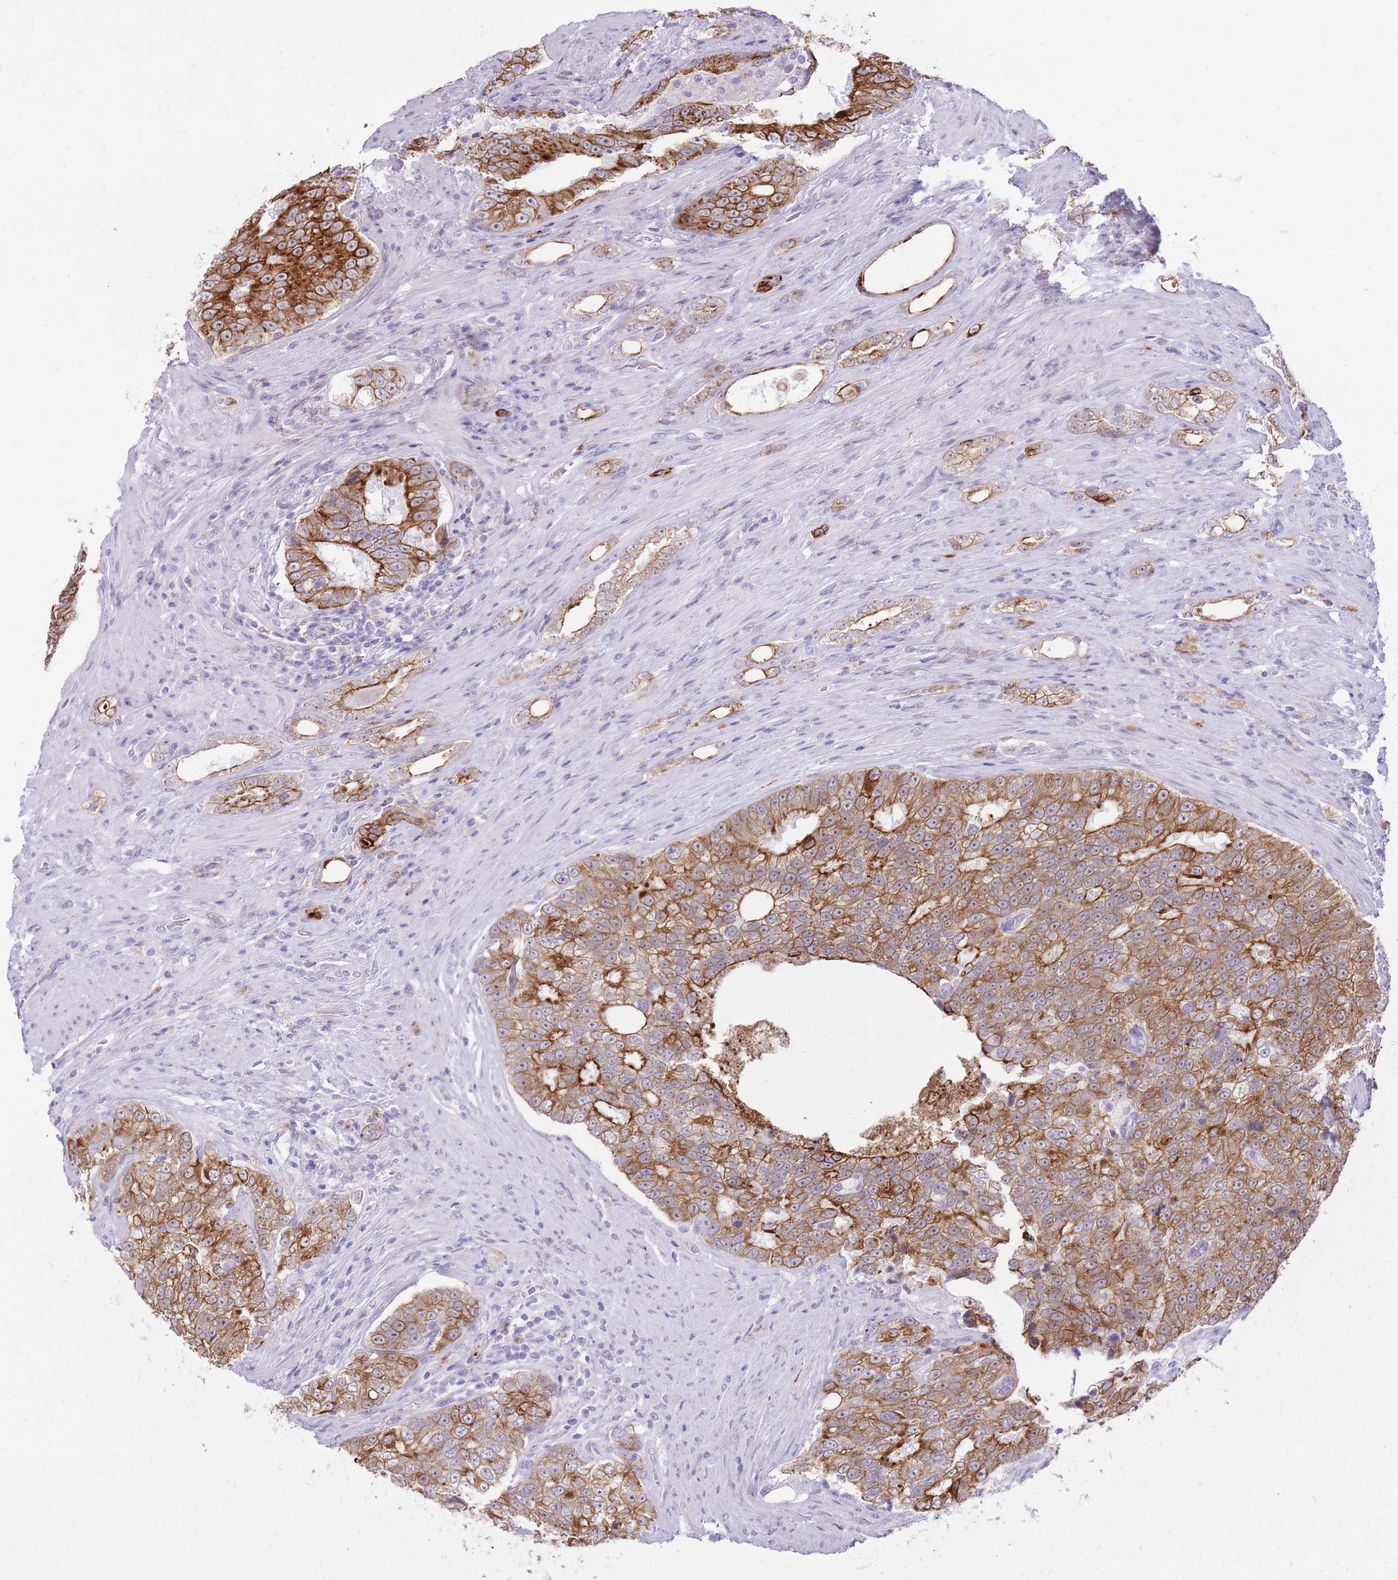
{"staining": {"intensity": "strong", "quantity": ">75%", "location": "cytoplasmic/membranous"}, "tissue": "prostate cancer", "cell_type": "Tumor cells", "image_type": "cancer", "snomed": [{"axis": "morphology", "description": "Adenocarcinoma, High grade"}, {"axis": "topography", "description": "Prostate"}], "caption": "The image shows staining of prostate cancer, revealing strong cytoplasmic/membranous protein staining (brown color) within tumor cells.", "gene": "MEIS3", "patient": {"sex": "male", "age": 70}}